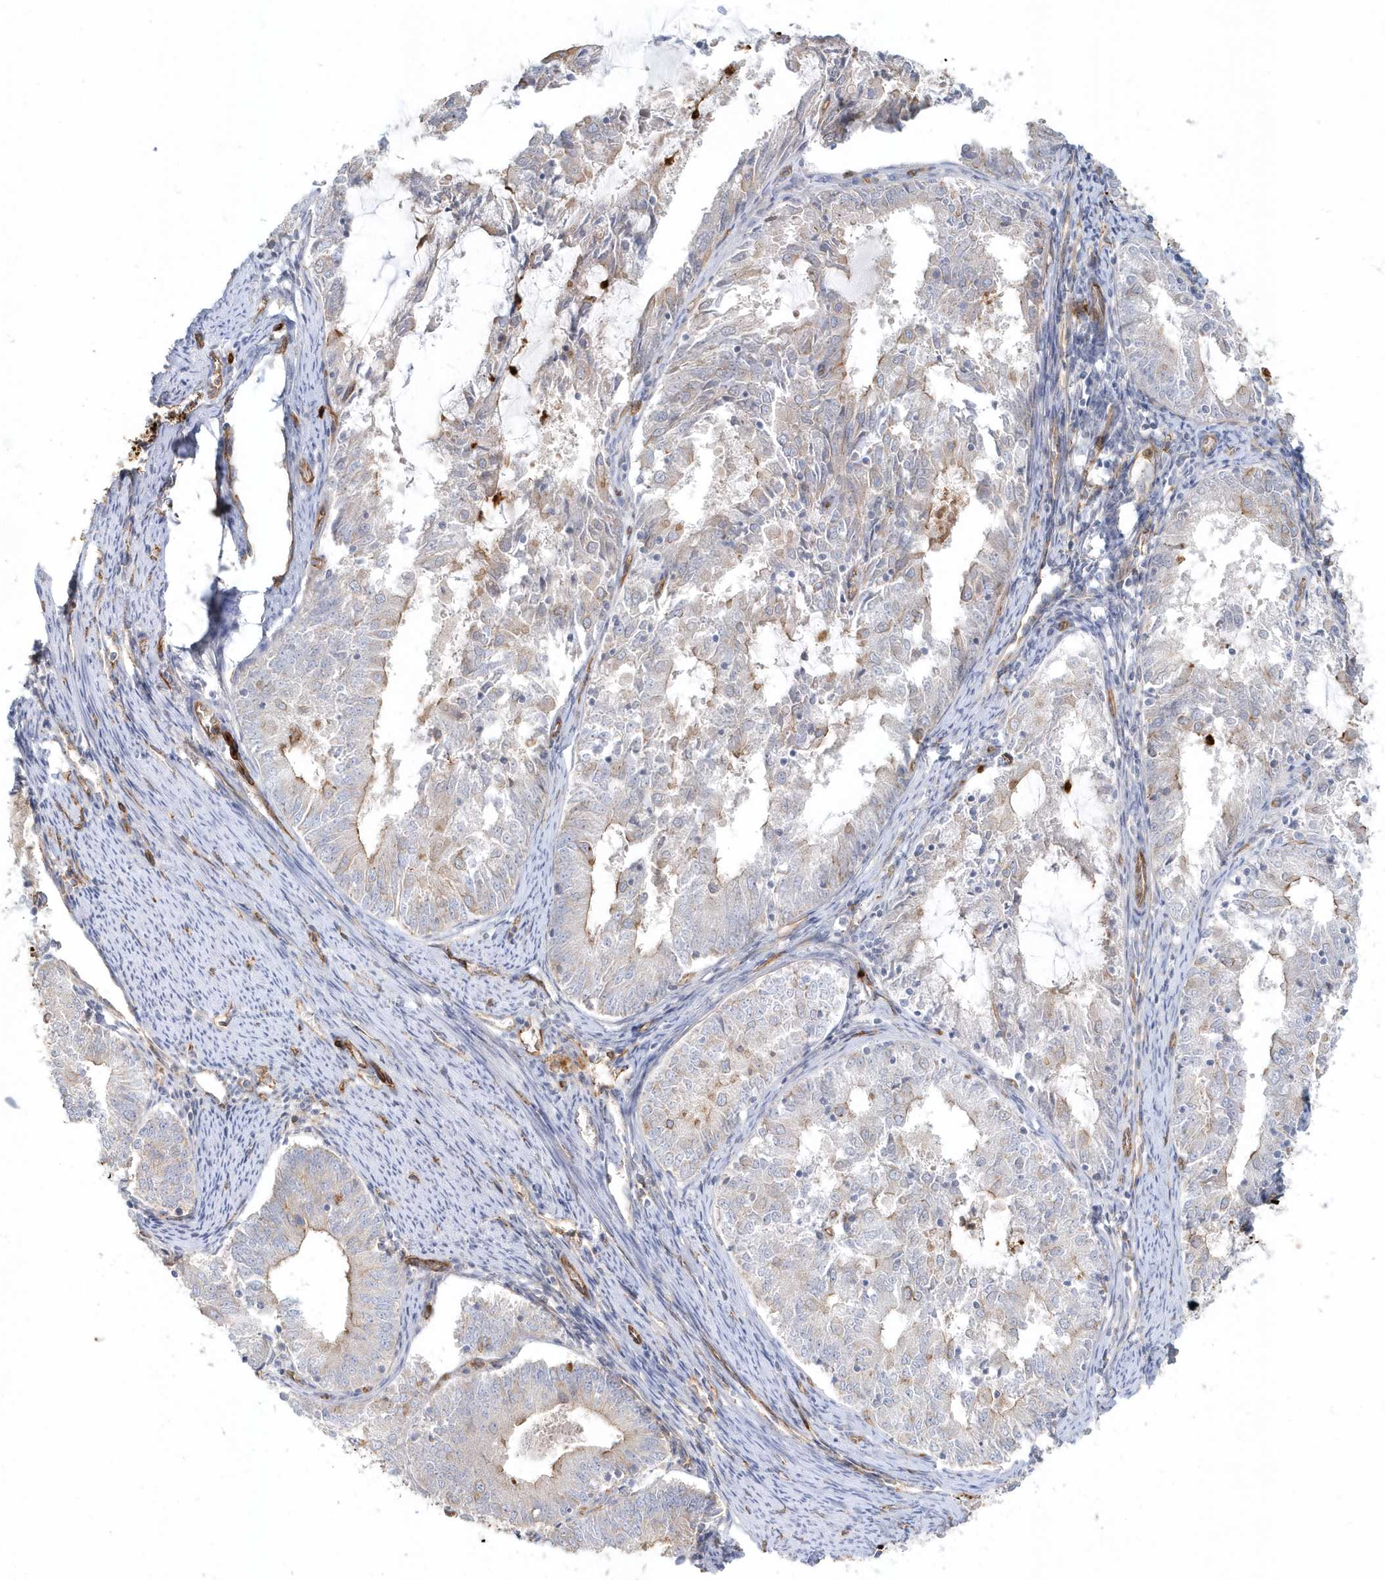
{"staining": {"intensity": "negative", "quantity": "none", "location": "none"}, "tissue": "endometrial cancer", "cell_type": "Tumor cells", "image_type": "cancer", "snomed": [{"axis": "morphology", "description": "Adenocarcinoma, NOS"}, {"axis": "topography", "description": "Endometrium"}], "caption": "Human endometrial cancer (adenocarcinoma) stained for a protein using immunohistochemistry displays no expression in tumor cells.", "gene": "DNAH1", "patient": {"sex": "female", "age": 57}}